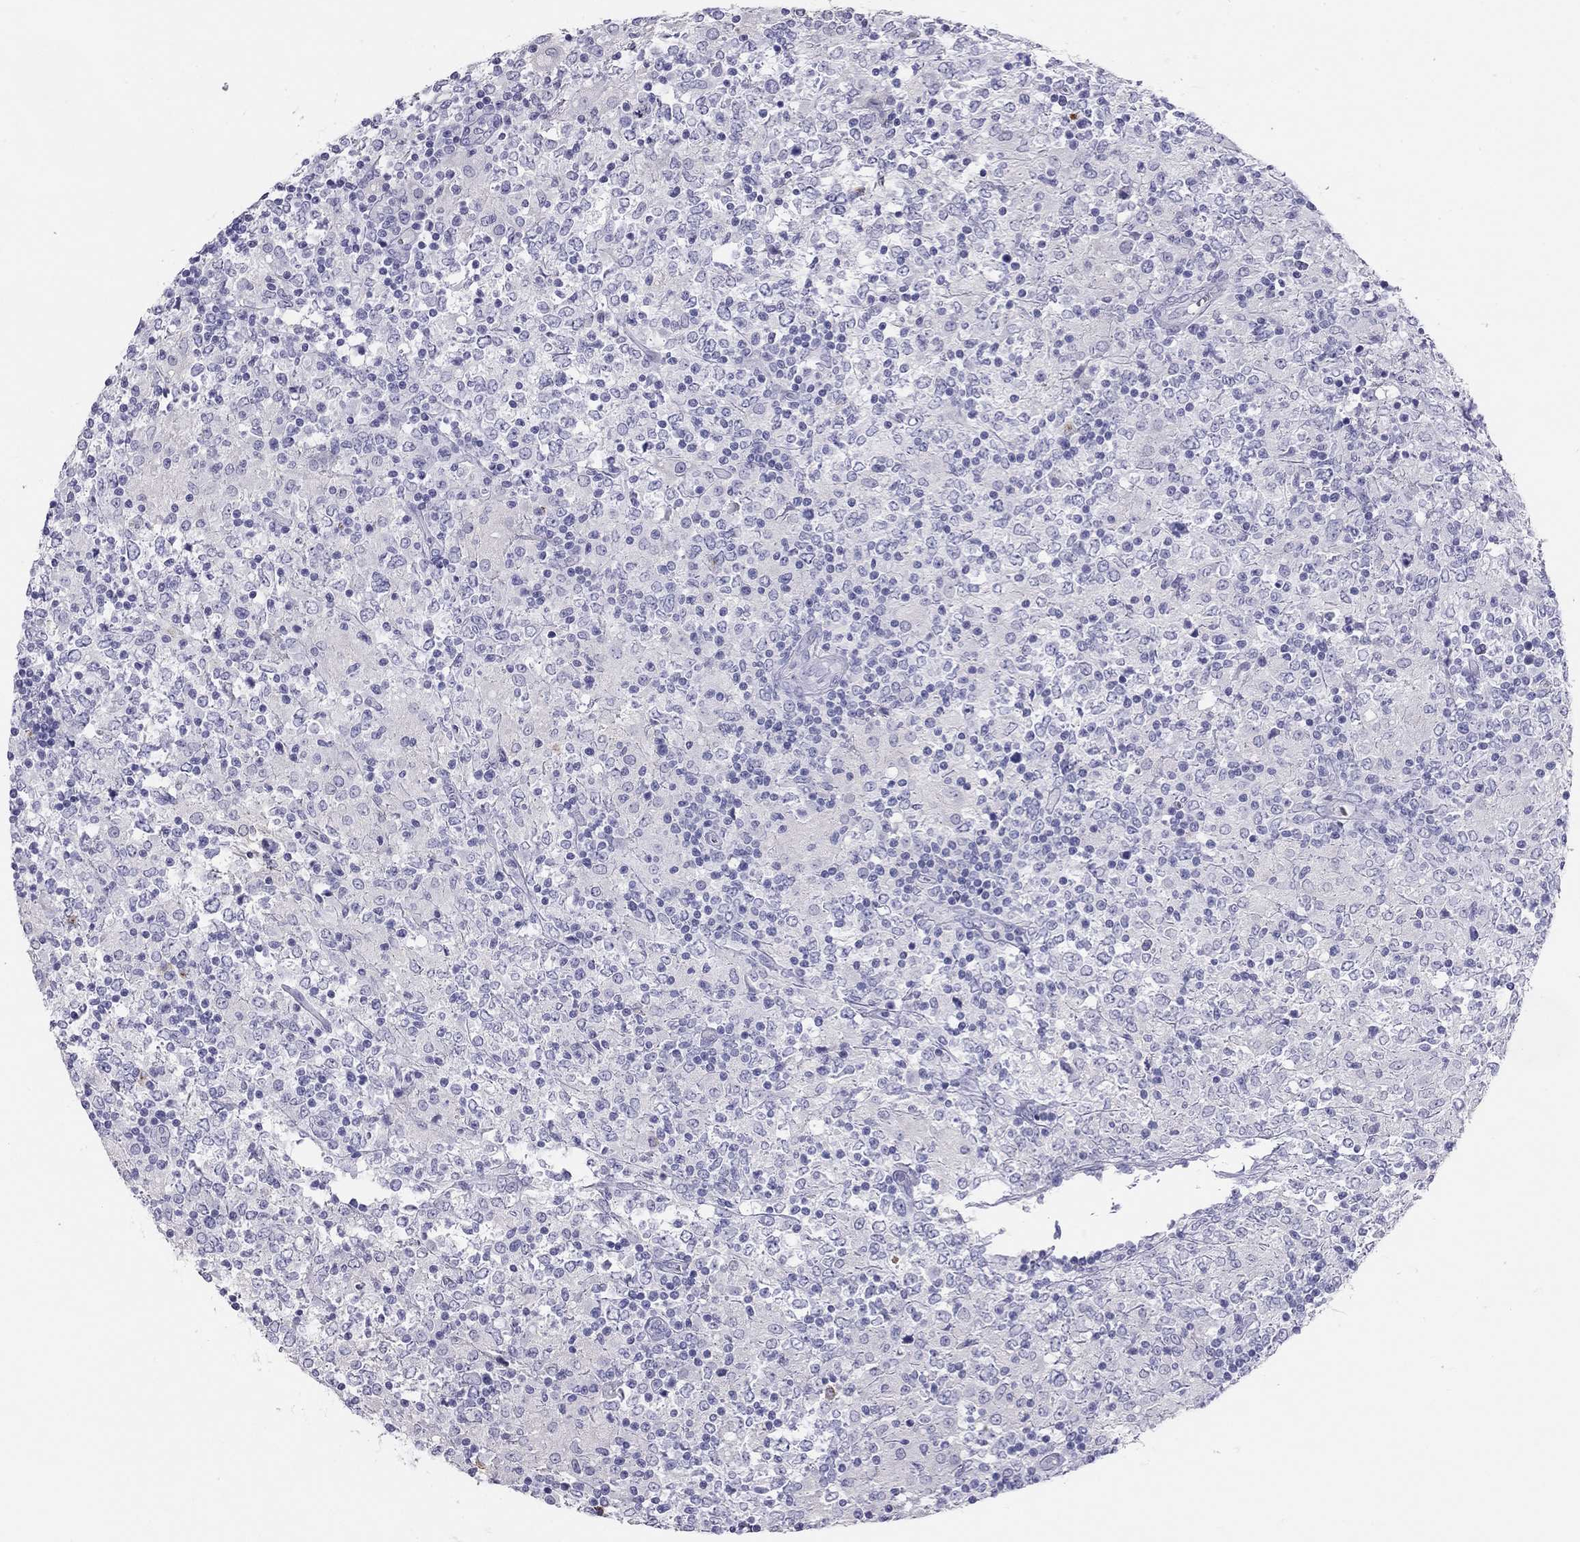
{"staining": {"intensity": "negative", "quantity": "none", "location": "none"}, "tissue": "lymphoma", "cell_type": "Tumor cells", "image_type": "cancer", "snomed": [{"axis": "morphology", "description": "Malignant lymphoma, non-Hodgkin's type, High grade"}, {"axis": "topography", "description": "Lymph node"}], "caption": "This is an immunohistochemistry (IHC) micrograph of lymphoma. There is no expression in tumor cells.", "gene": "KLRG1", "patient": {"sex": "female", "age": 84}}